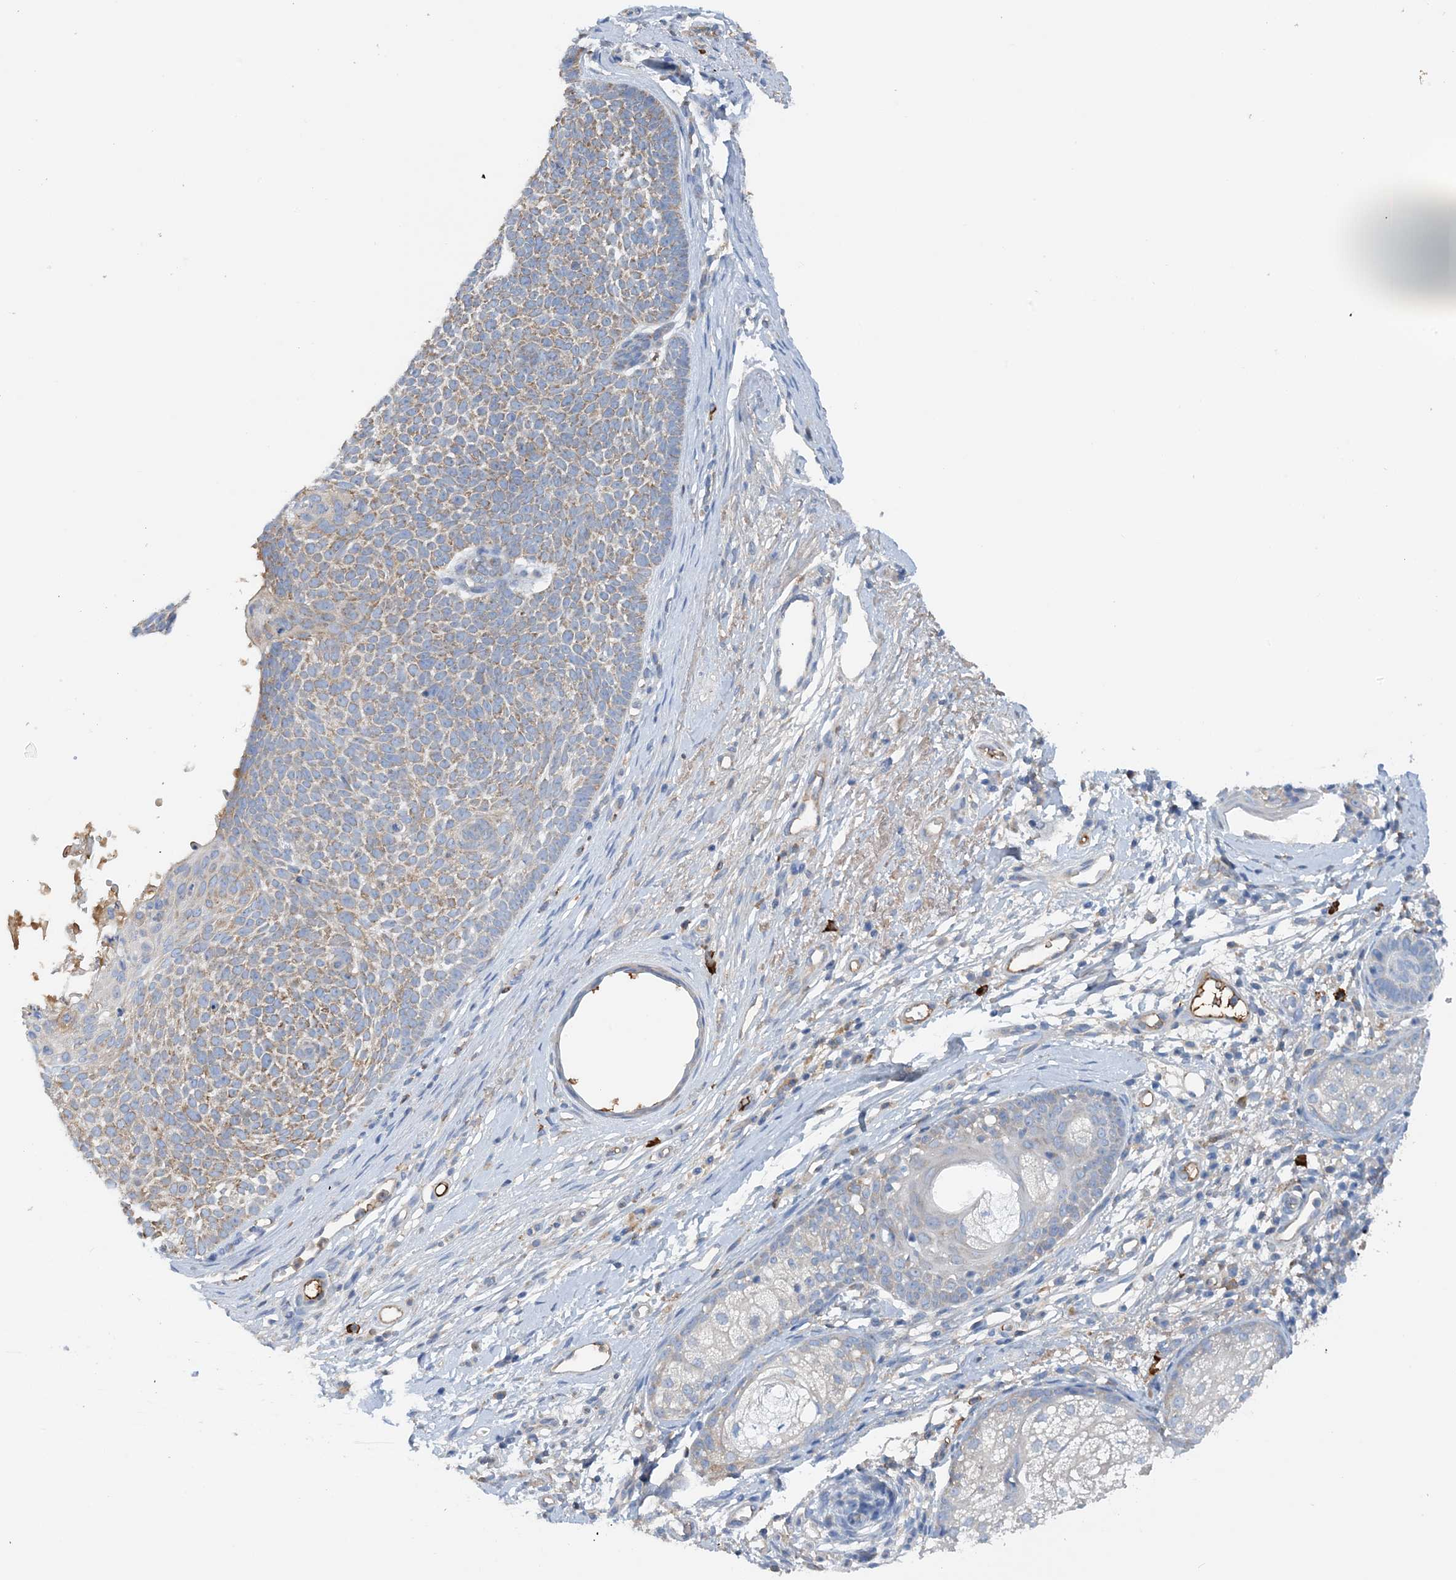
{"staining": {"intensity": "weak", "quantity": ">75%", "location": "cytoplasmic/membranous"}, "tissue": "skin cancer", "cell_type": "Tumor cells", "image_type": "cancer", "snomed": [{"axis": "morphology", "description": "Basal cell carcinoma"}, {"axis": "topography", "description": "Skin"}], "caption": "This is an image of IHC staining of basal cell carcinoma (skin), which shows weak staining in the cytoplasmic/membranous of tumor cells.", "gene": "SLC5A11", "patient": {"sex": "female", "age": 81}}